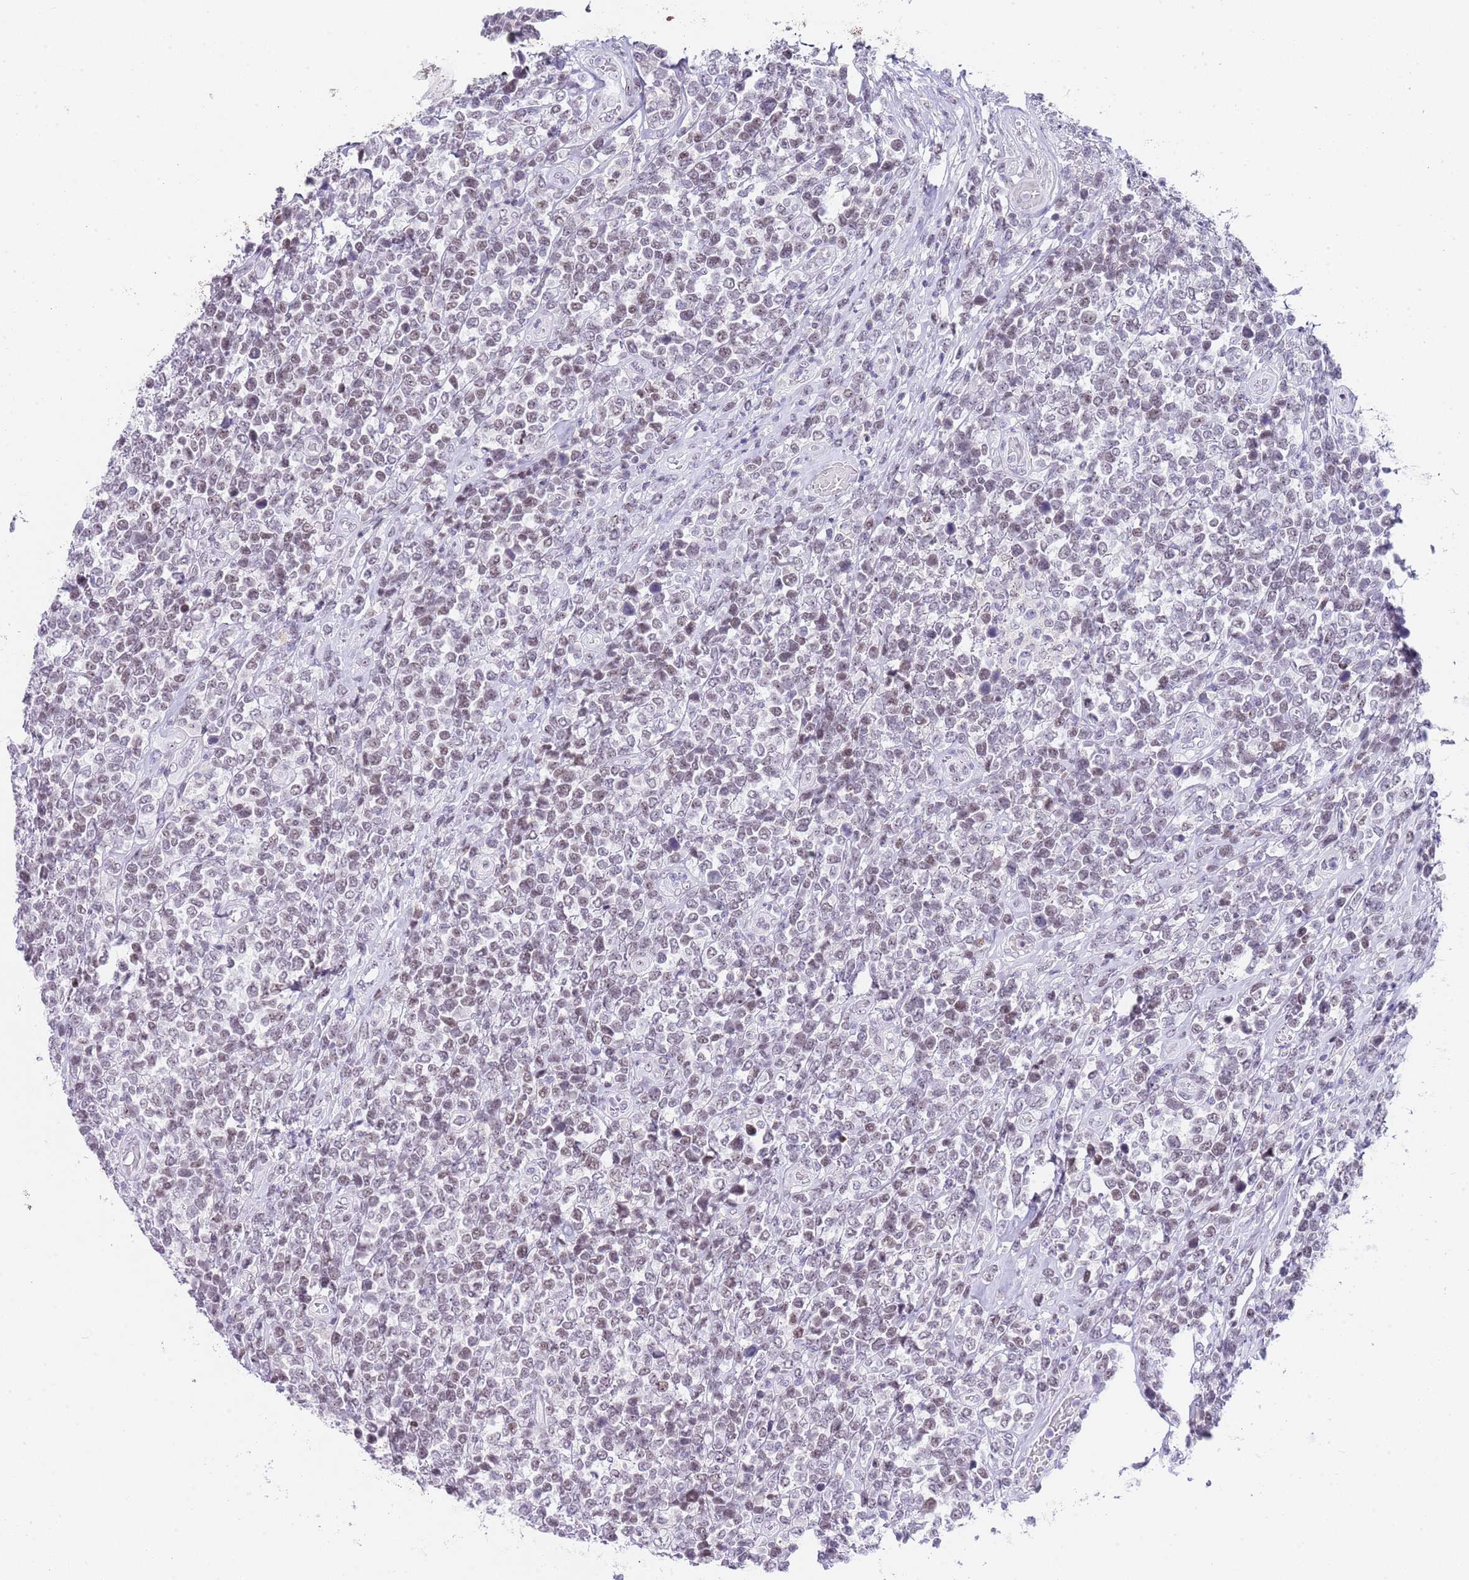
{"staining": {"intensity": "weak", "quantity": "25%-75%", "location": "nuclear"}, "tissue": "lymphoma", "cell_type": "Tumor cells", "image_type": "cancer", "snomed": [{"axis": "morphology", "description": "Malignant lymphoma, non-Hodgkin's type, High grade"}, {"axis": "topography", "description": "Soft tissue"}], "caption": "This is an image of IHC staining of high-grade malignant lymphoma, non-Hodgkin's type, which shows weak expression in the nuclear of tumor cells.", "gene": "NOP56", "patient": {"sex": "female", "age": 56}}